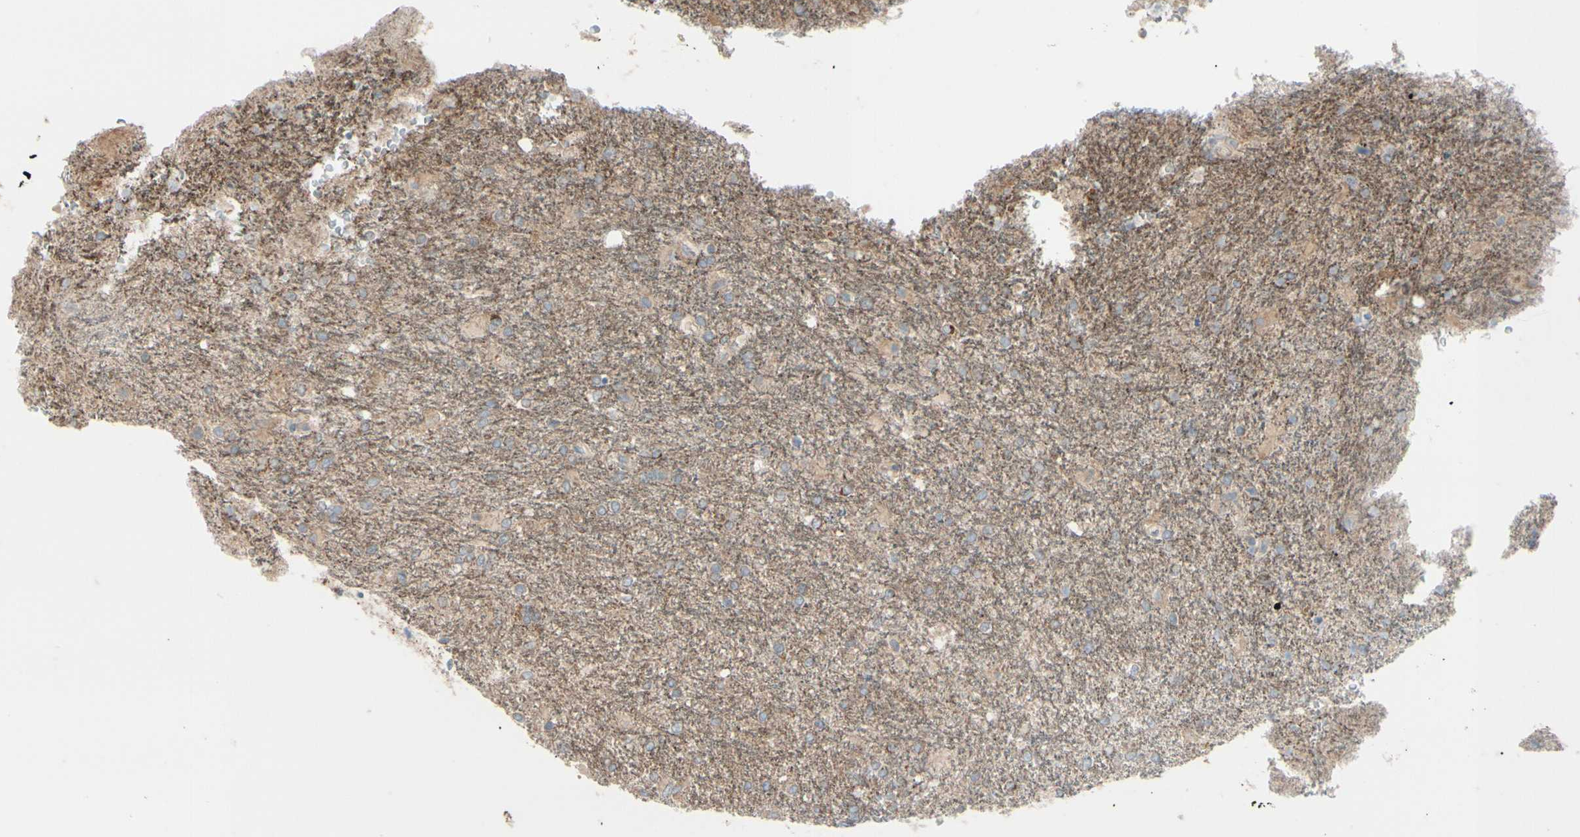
{"staining": {"intensity": "weak", "quantity": ">75%", "location": "cytoplasmic/membranous"}, "tissue": "glioma", "cell_type": "Tumor cells", "image_type": "cancer", "snomed": [{"axis": "morphology", "description": "Glioma, malignant, High grade"}, {"axis": "topography", "description": "Brain"}], "caption": "About >75% of tumor cells in human glioma show weak cytoplasmic/membranous protein expression as visualized by brown immunohistochemical staining.", "gene": "EPHA3", "patient": {"sex": "male", "age": 71}}